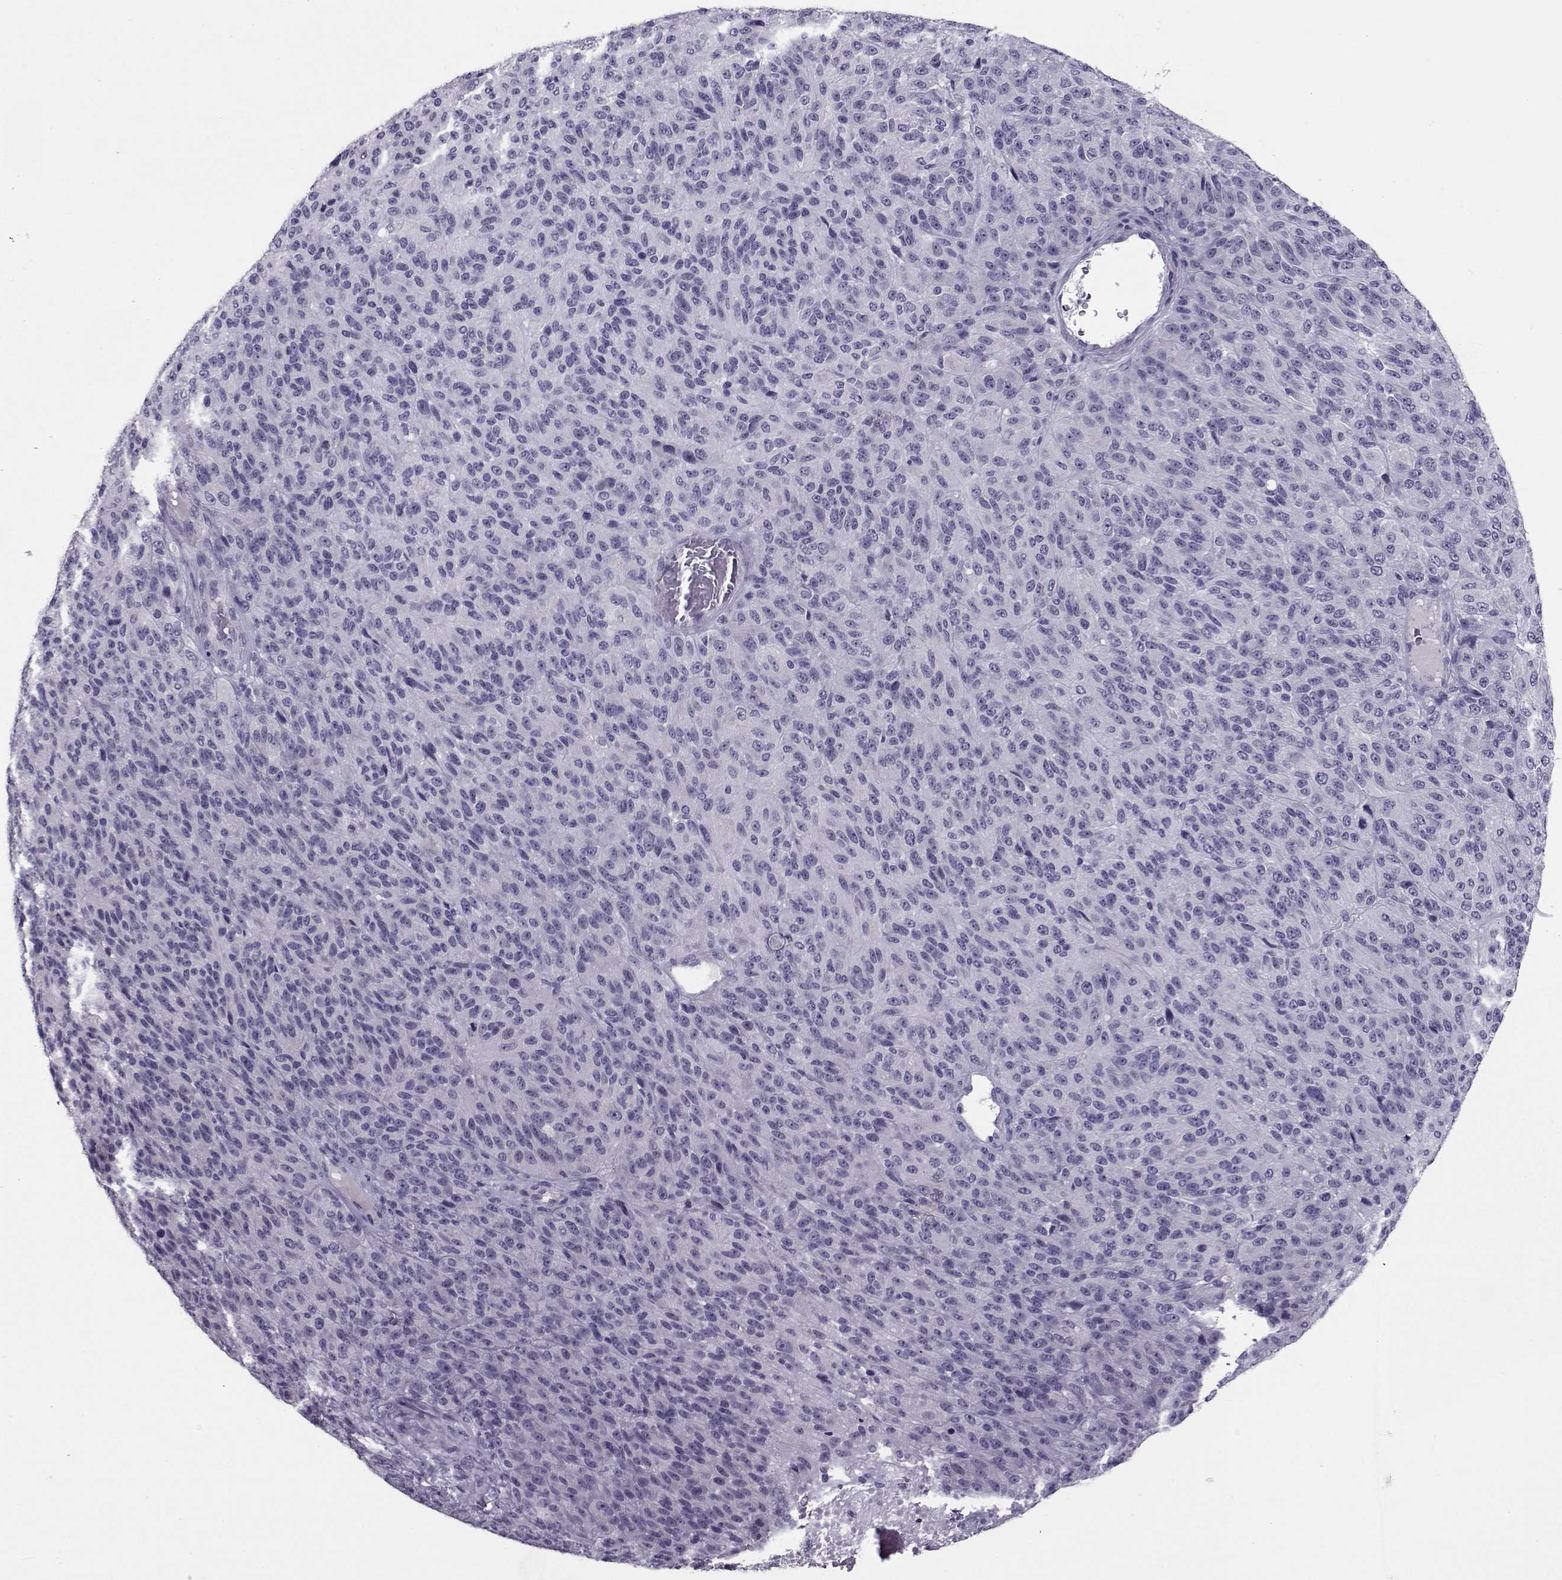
{"staining": {"intensity": "negative", "quantity": "none", "location": "none"}, "tissue": "melanoma", "cell_type": "Tumor cells", "image_type": "cancer", "snomed": [{"axis": "morphology", "description": "Malignant melanoma, Metastatic site"}, {"axis": "topography", "description": "Brain"}], "caption": "Immunohistochemistry (IHC) of malignant melanoma (metastatic site) shows no positivity in tumor cells.", "gene": "ASRGL1", "patient": {"sex": "female", "age": 56}}